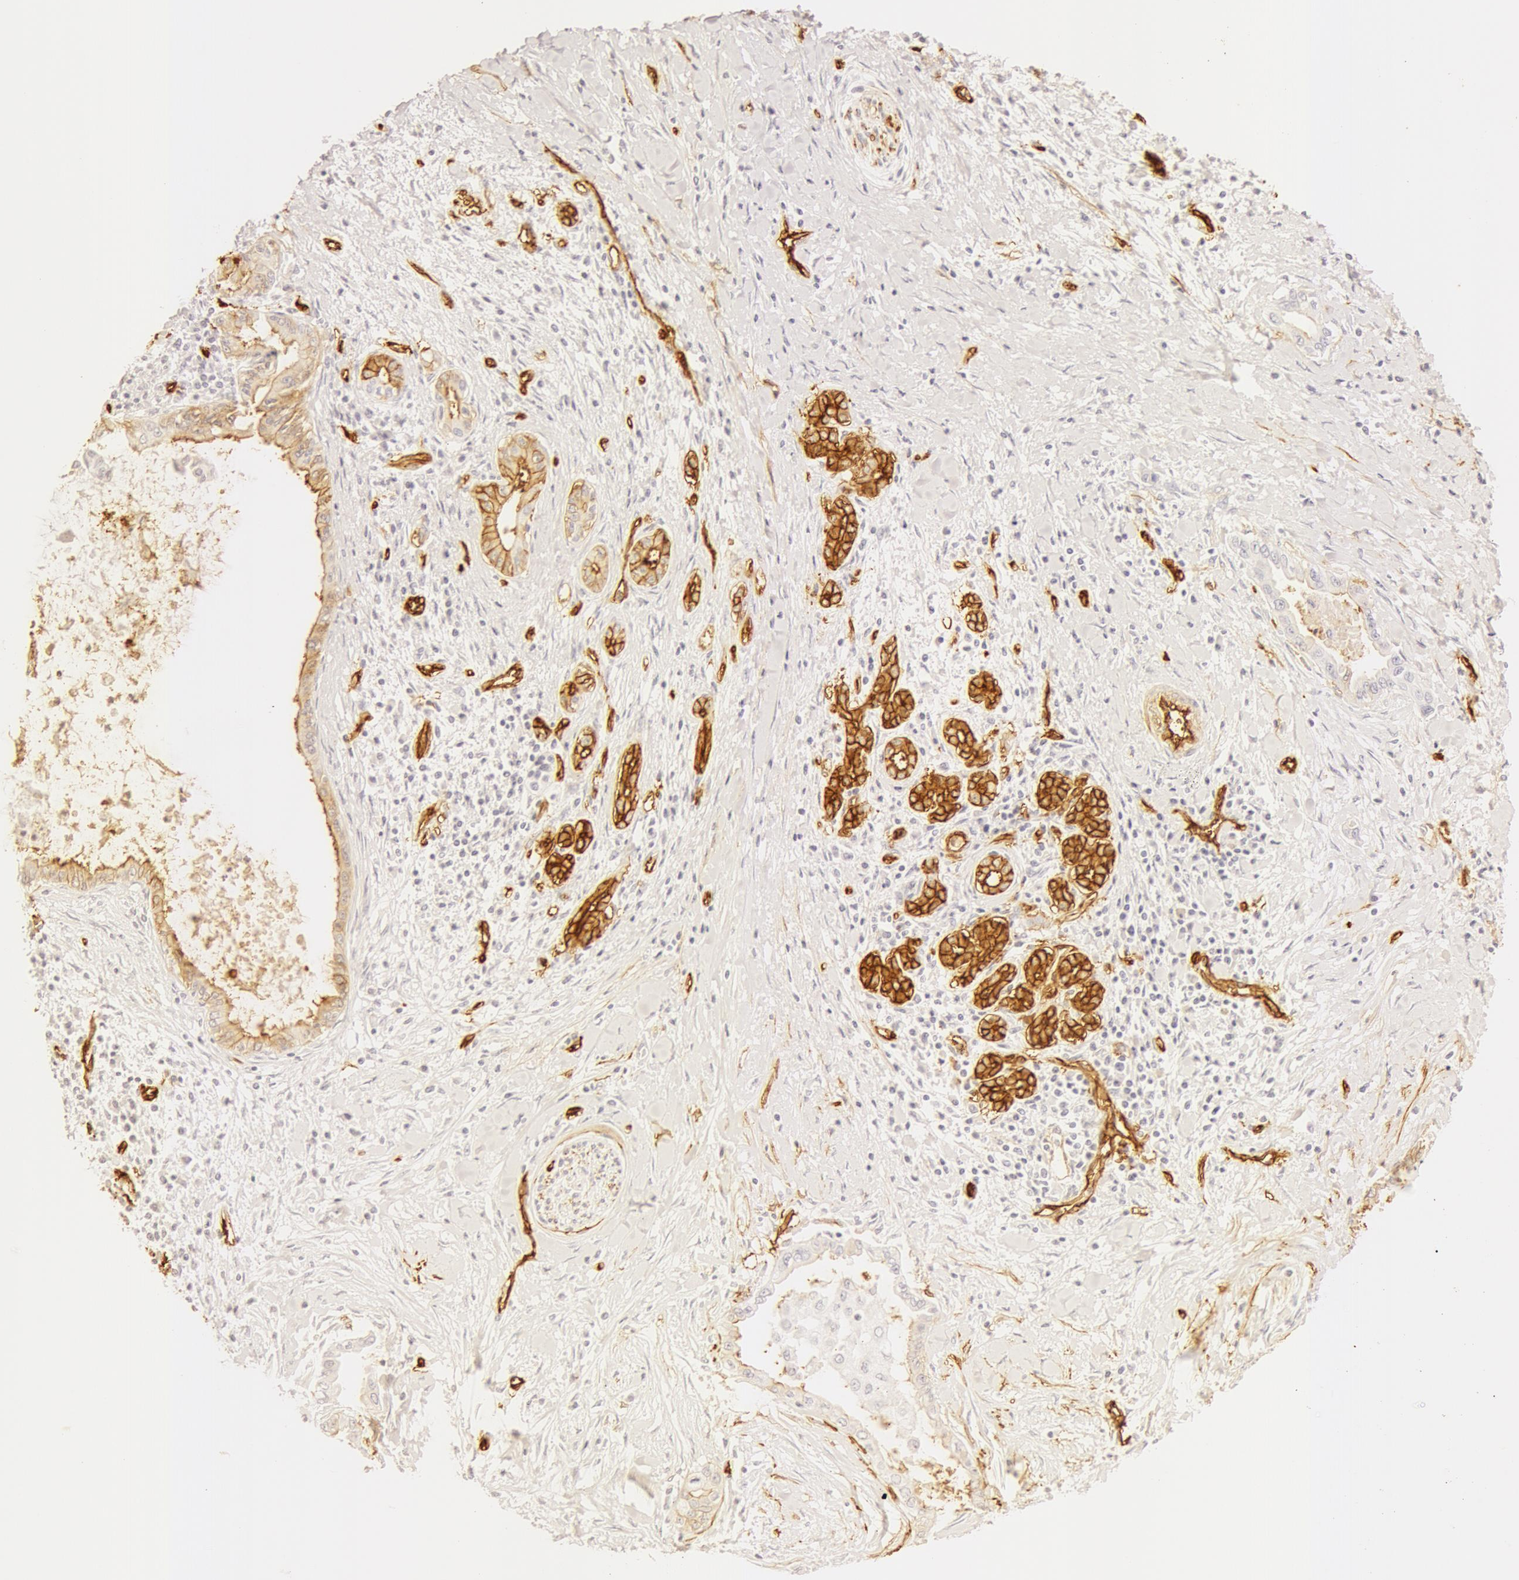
{"staining": {"intensity": "negative", "quantity": "none", "location": "none"}, "tissue": "pancreatic cancer", "cell_type": "Tumor cells", "image_type": "cancer", "snomed": [{"axis": "morphology", "description": "Adenocarcinoma, NOS"}, {"axis": "topography", "description": "Pancreas"}], "caption": "Pancreatic adenocarcinoma was stained to show a protein in brown. There is no significant staining in tumor cells.", "gene": "AQP1", "patient": {"sex": "female", "age": 64}}